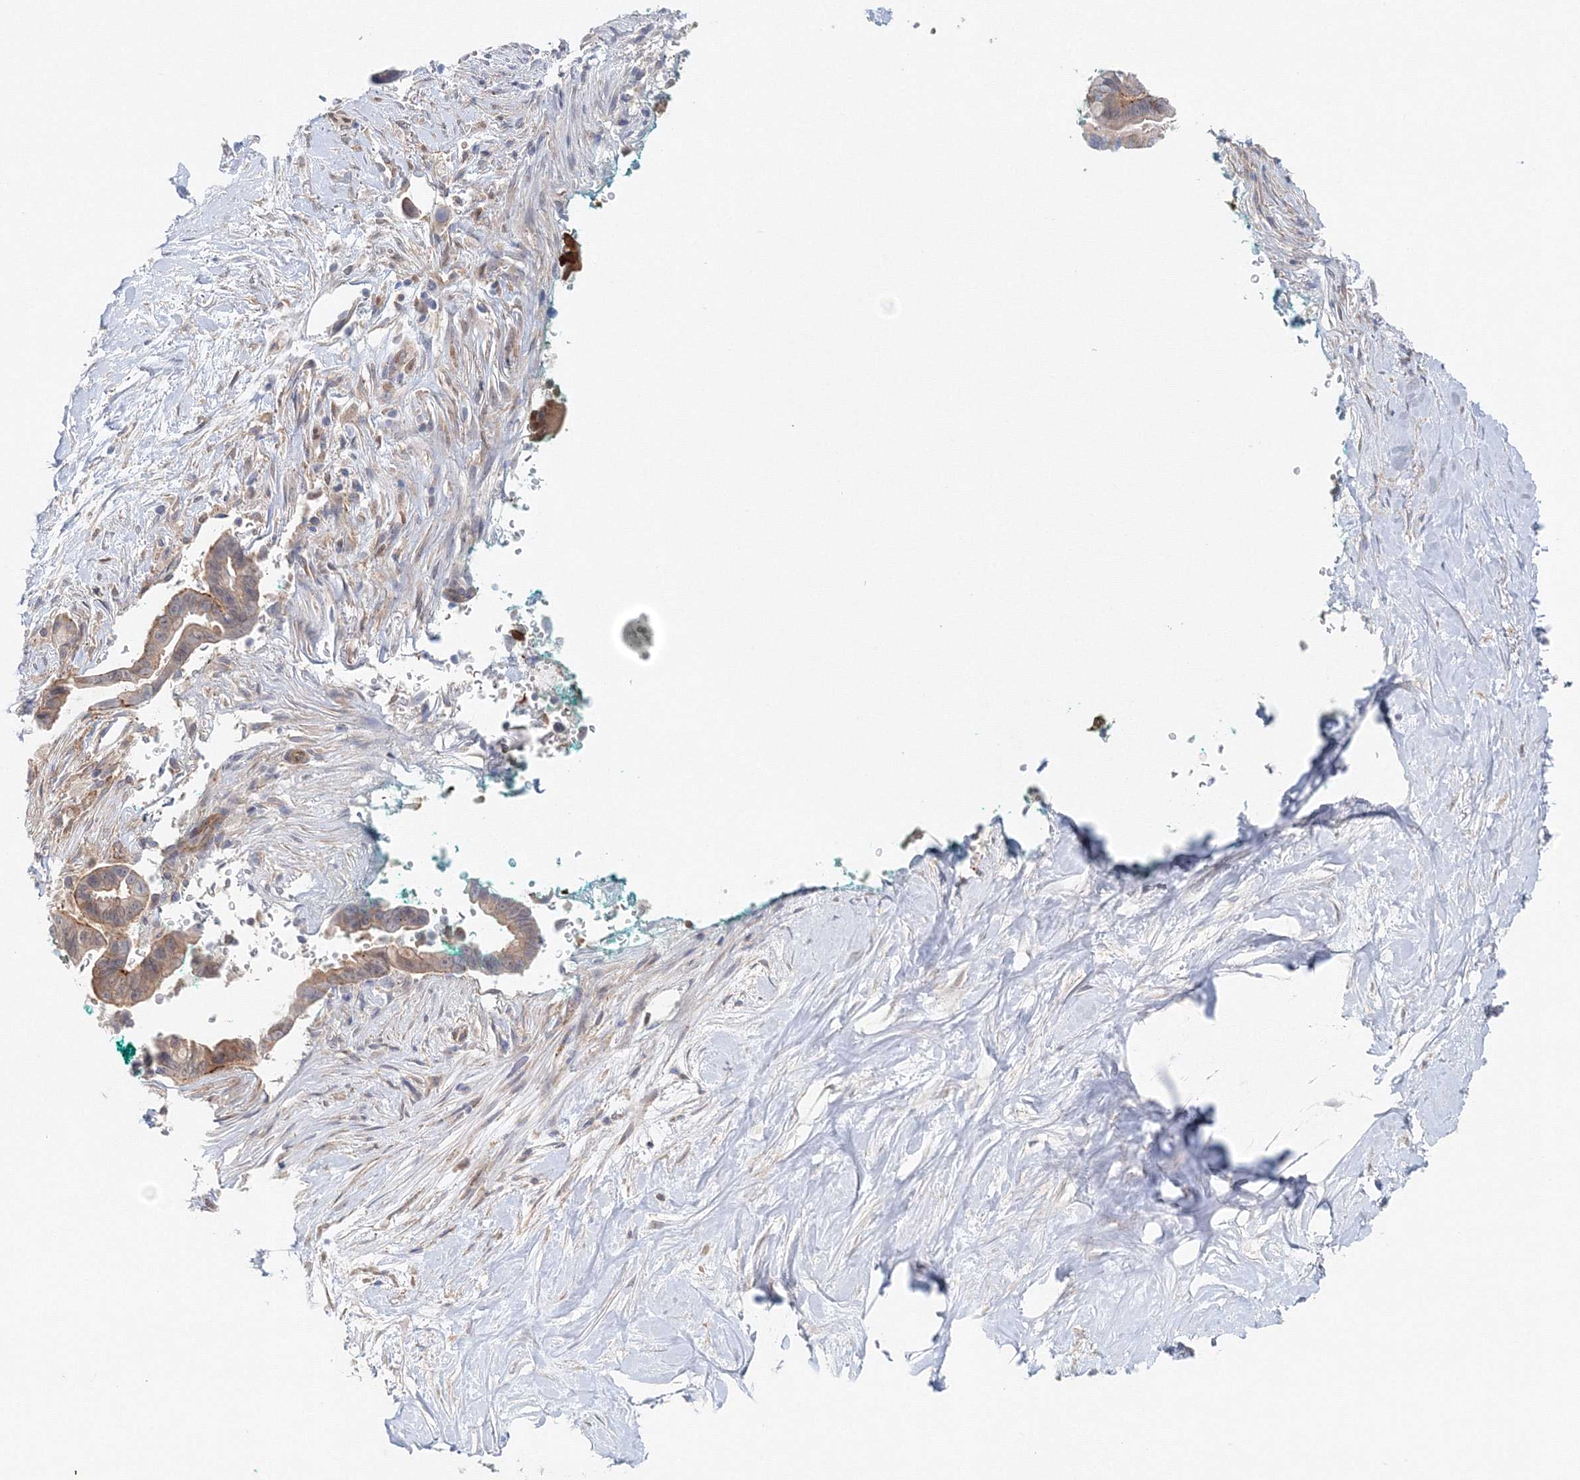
{"staining": {"intensity": "weak", "quantity": "25%-75%", "location": "cytoplasmic/membranous"}, "tissue": "pancreatic cancer", "cell_type": "Tumor cells", "image_type": "cancer", "snomed": [{"axis": "morphology", "description": "Adenocarcinoma, NOS"}, {"axis": "topography", "description": "Pancreas"}], "caption": "A brown stain shows weak cytoplasmic/membranous staining of a protein in human pancreatic cancer (adenocarcinoma) tumor cells.", "gene": "TPRKB", "patient": {"sex": "female", "age": 72}}